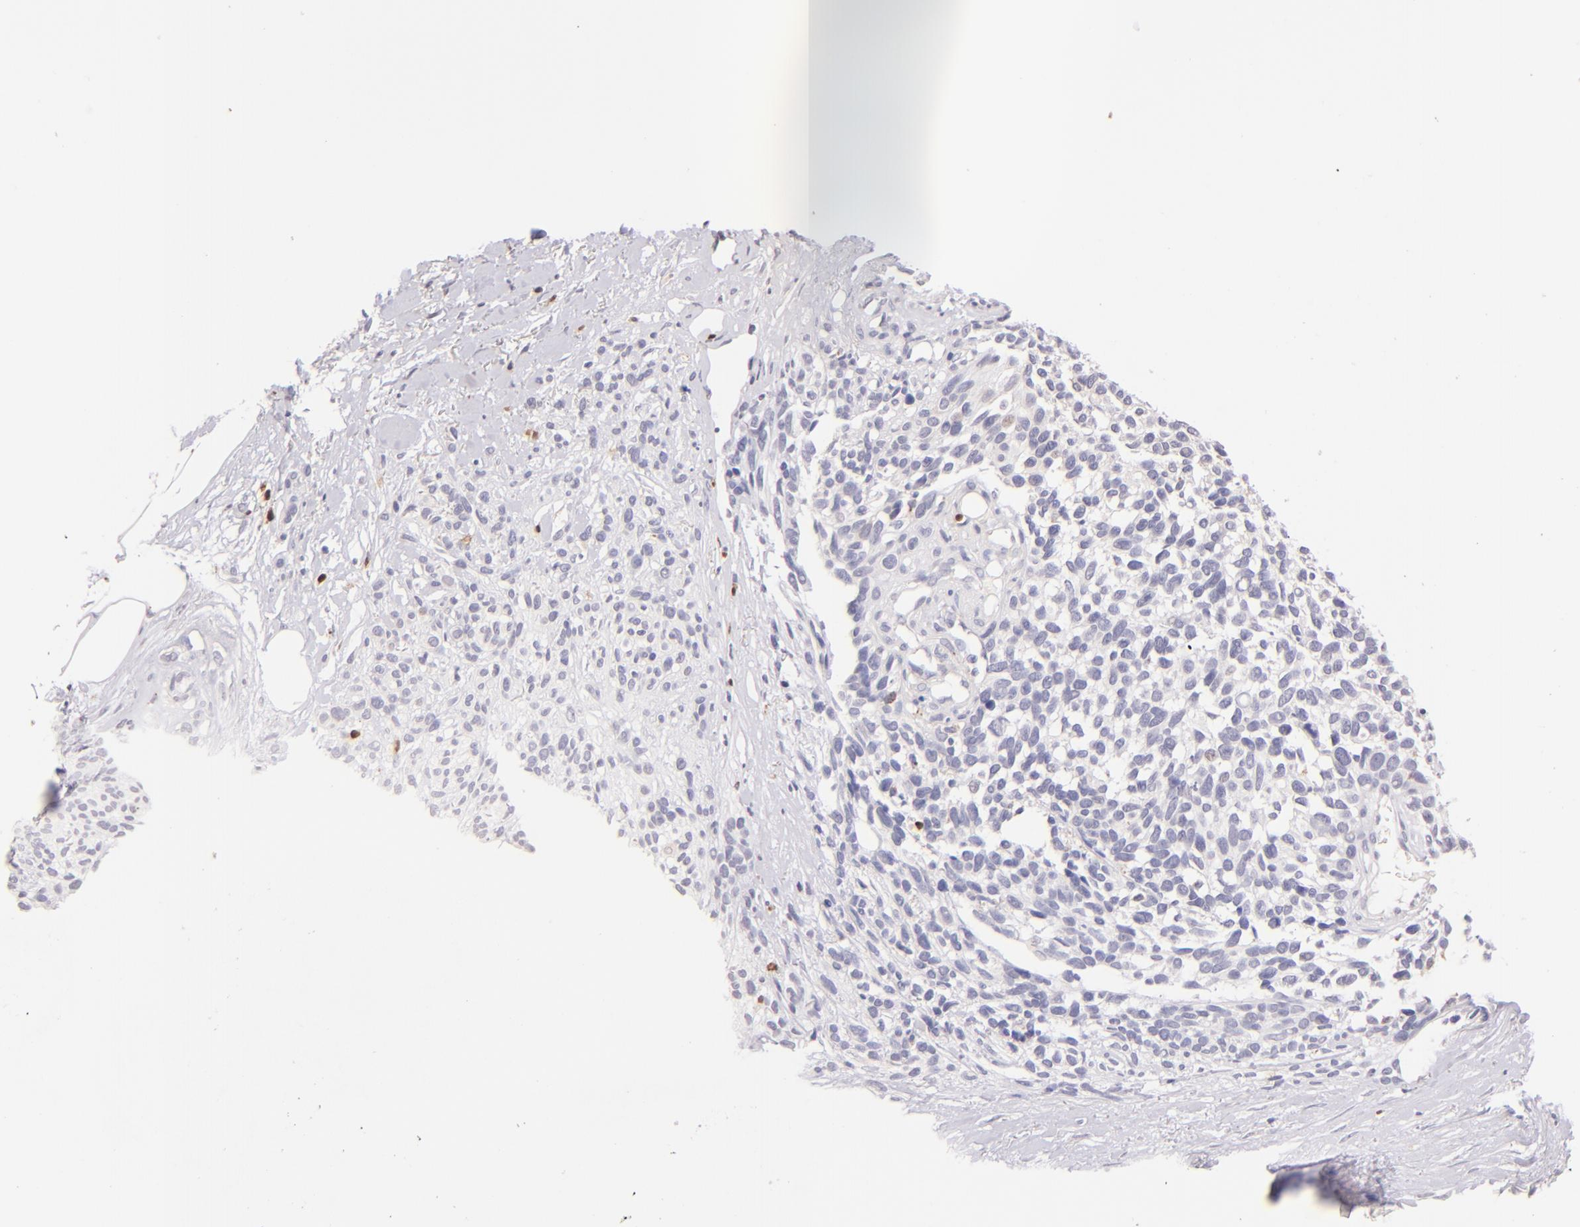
{"staining": {"intensity": "negative", "quantity": "none", "location": "none"}, "tissue": "melanoma", "cell_type": "Tumor cells", "image_type": "cancer", "snomed": [{"axis": "morphology", "description": "Malignant melanoma, NOS"}, {"axis": "topography", "description": "Skin"}], "caption": "A high-resolution micrograph shows immunohistochemistry staining of melanoma, which shows no significant expression in tumor cells. Brightfield microscopy of immunohistochemistry (IHC) stained with DAB (3,3'-diaminobenzidine) (brown) and hematoxylin (blue), captured at high magnification.", "gene": "ZAP70", "patient": {"sex": "female", "age": 85}}